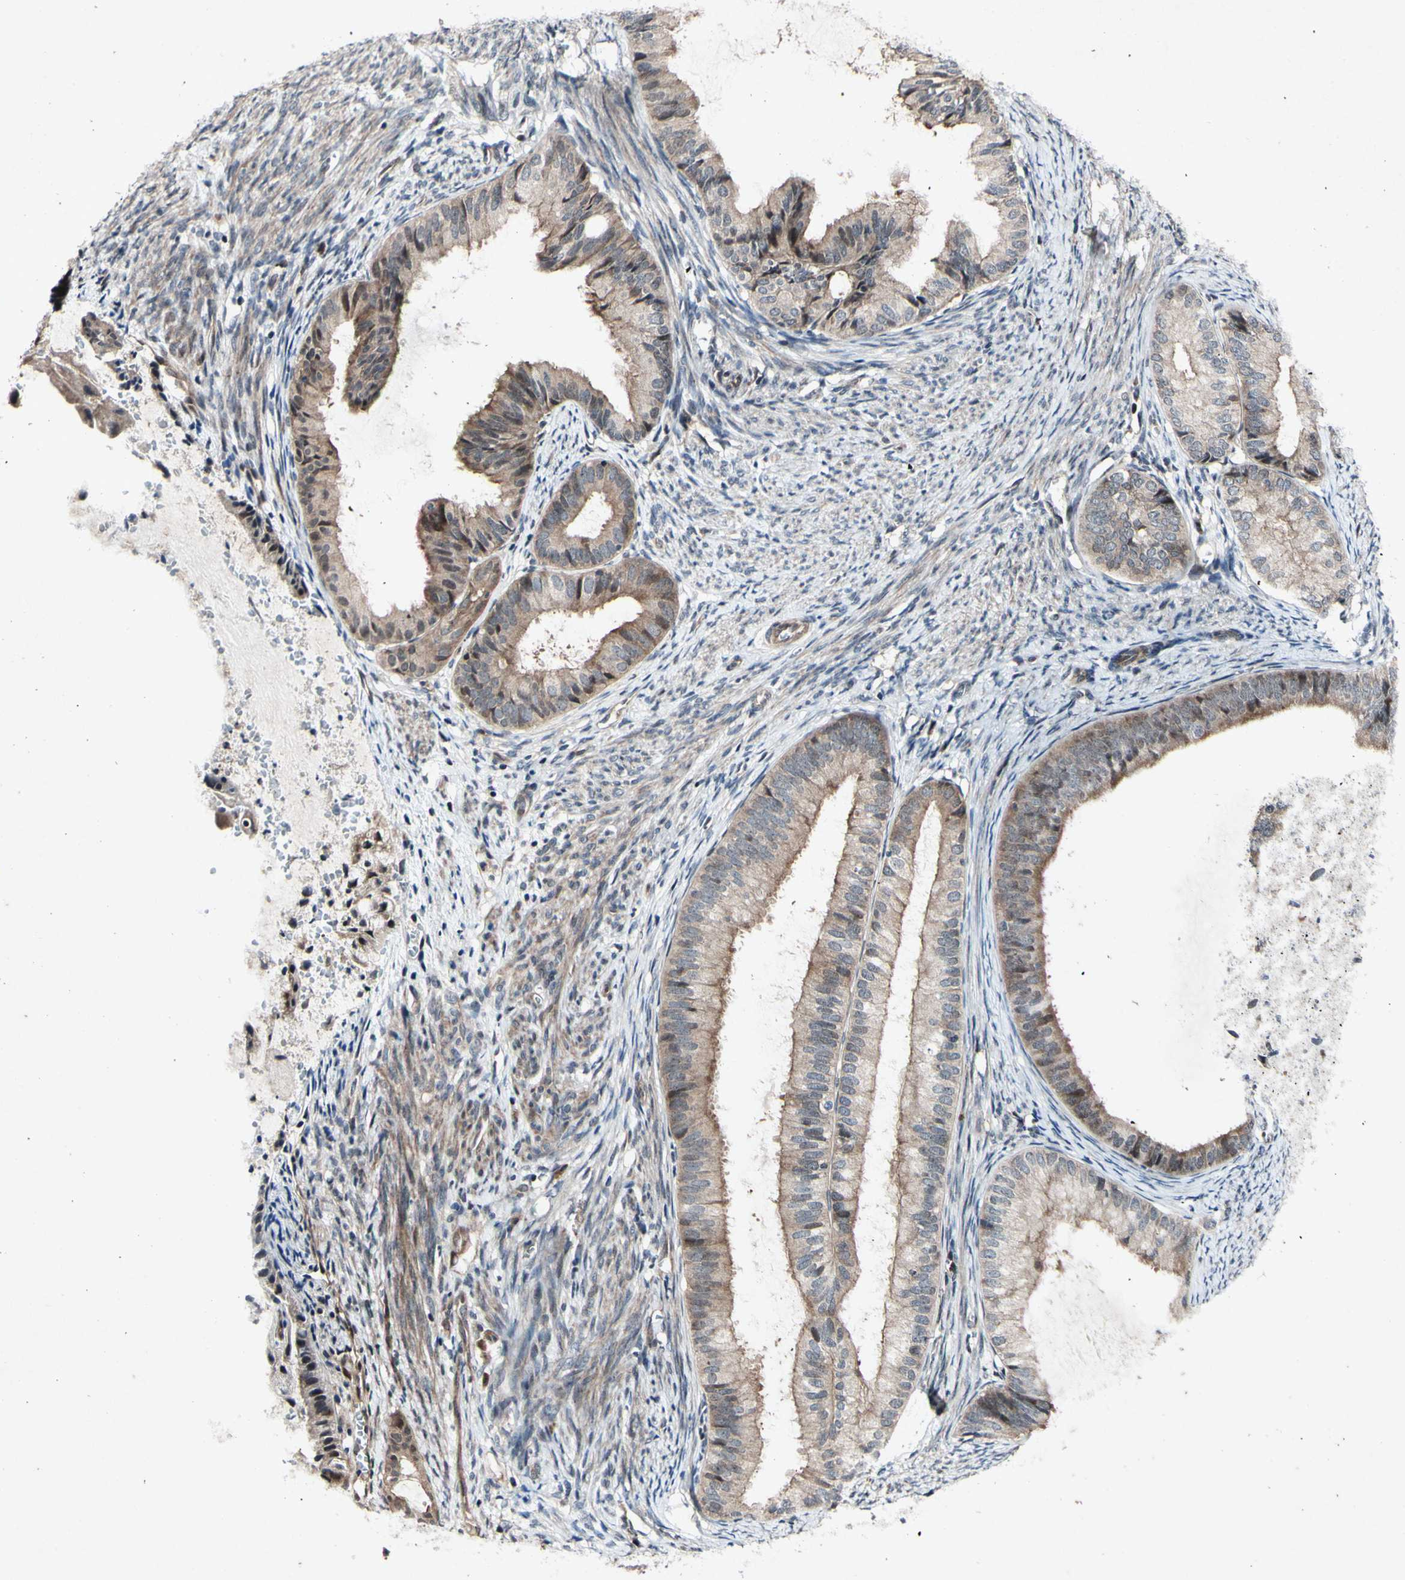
{"staining": {"intensity": "moderate", "quantity": ">75%", "location": "cytoplasmic/membranous,nuclear"}, "tissue": "endometrial cancer", "cell_type": "Tumor cells", "image_type": "cancer", "snomed": [{"axis": "morphology", "description": "Adenocarcinoma, NOS"}, {"axis": "topography", "description": "Endometrium"}], "caption": "Protein expression analysis of human endometrial adenocarcinoma reveals moderate cytoplasmic/membranous and nuclear positivity in about >75% of tumor cells.", "gene": "CSNK1E", "patient": {"sex": "female", "age": 86}}